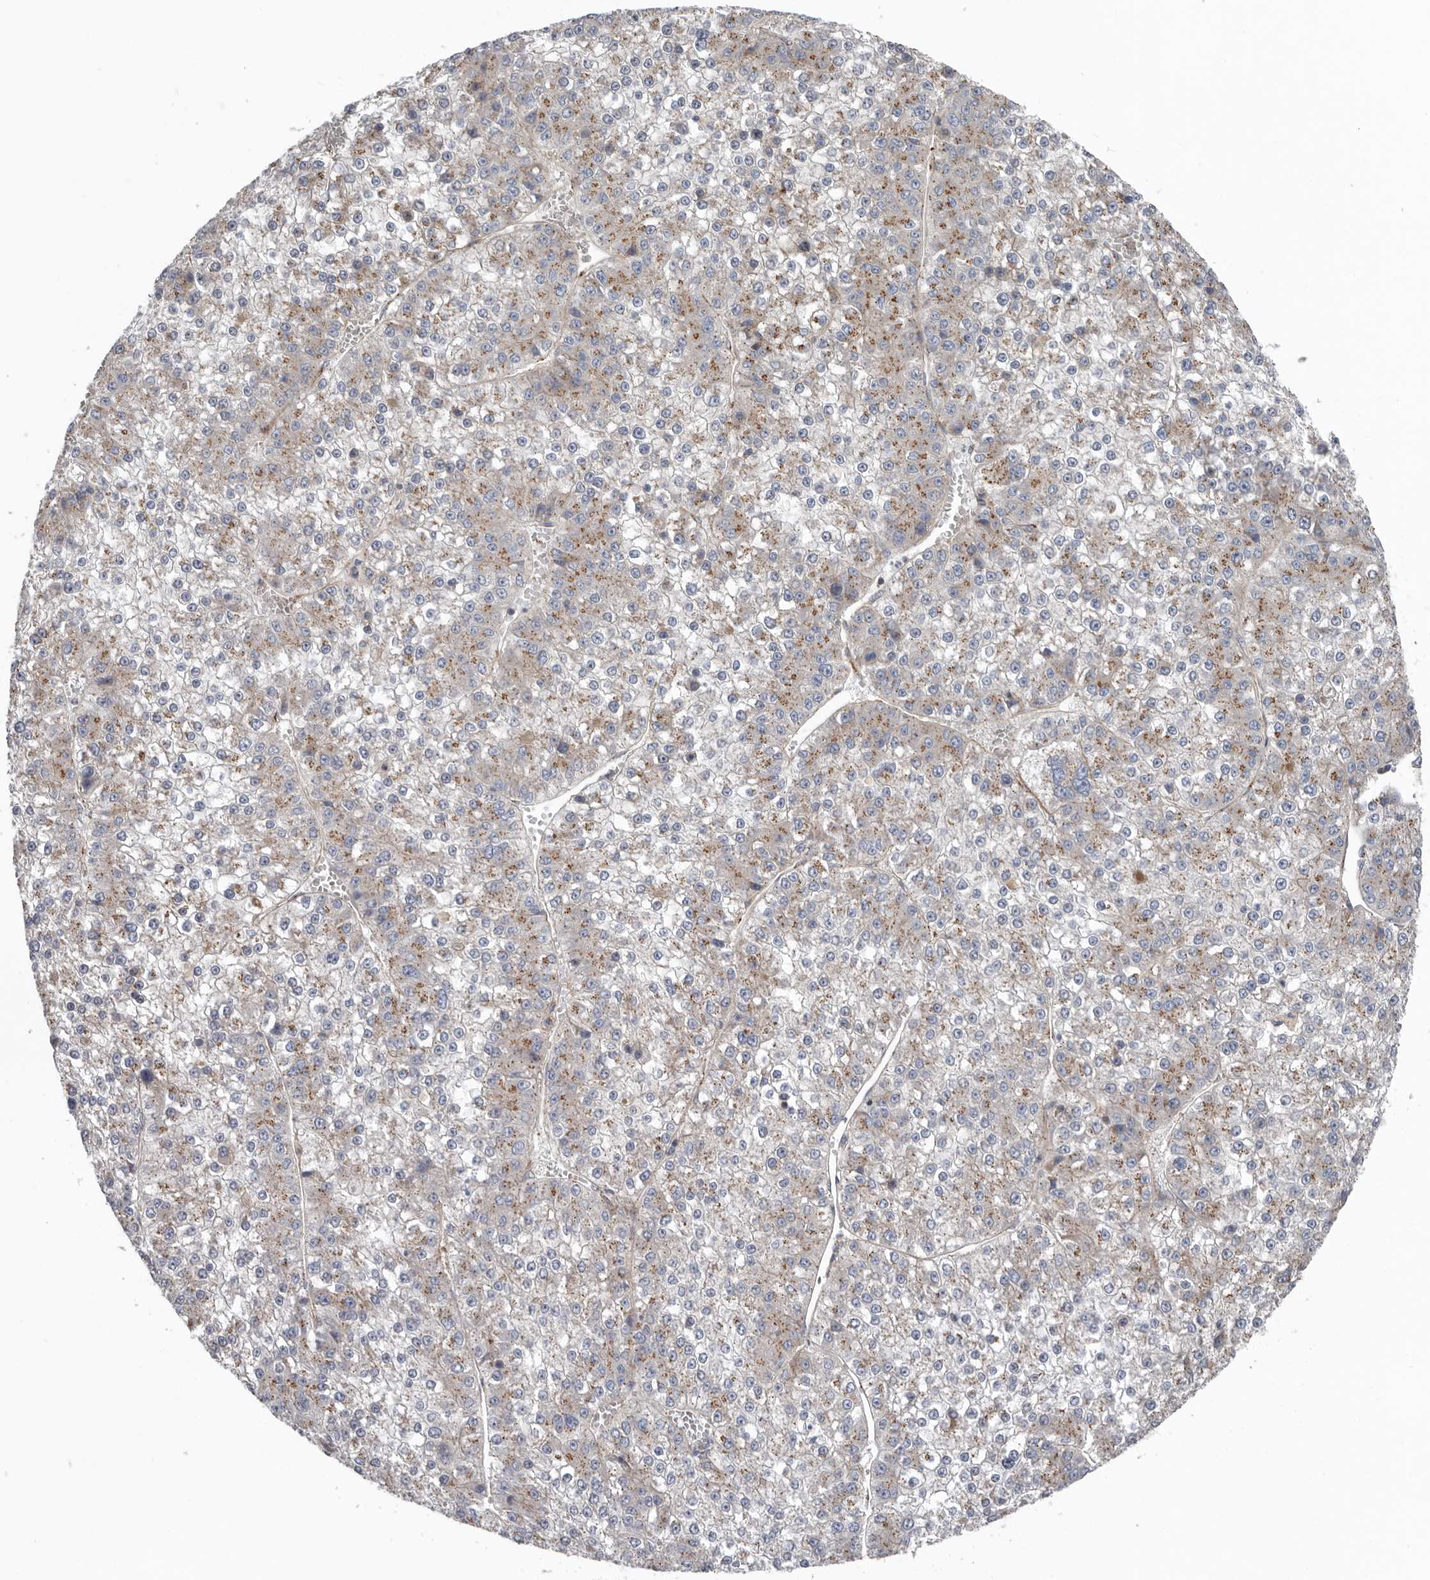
{"staining": {"intensity": "weak", "quantity": "25%-75%", "location": "cytoplasmic/membranous"}, "tissue": "liver cancer", "cell_type": "Tumor cells", "image_type": "cancer", "snomed": [{"axis": "morphology", "description": "Carcinoma, Hepatocellular, NOS"}, {"axis": "topography", "description": "Liver"}], "caption": "Immunohistochemical staining of human liver hepatocellular carcinoma shows low levels of weak cytoplasmic/membranous protein expression in approximately 25%-75% of tumor cells.", "gene": "LUZP1", "patient": {"sex": "female", "age": 73}}